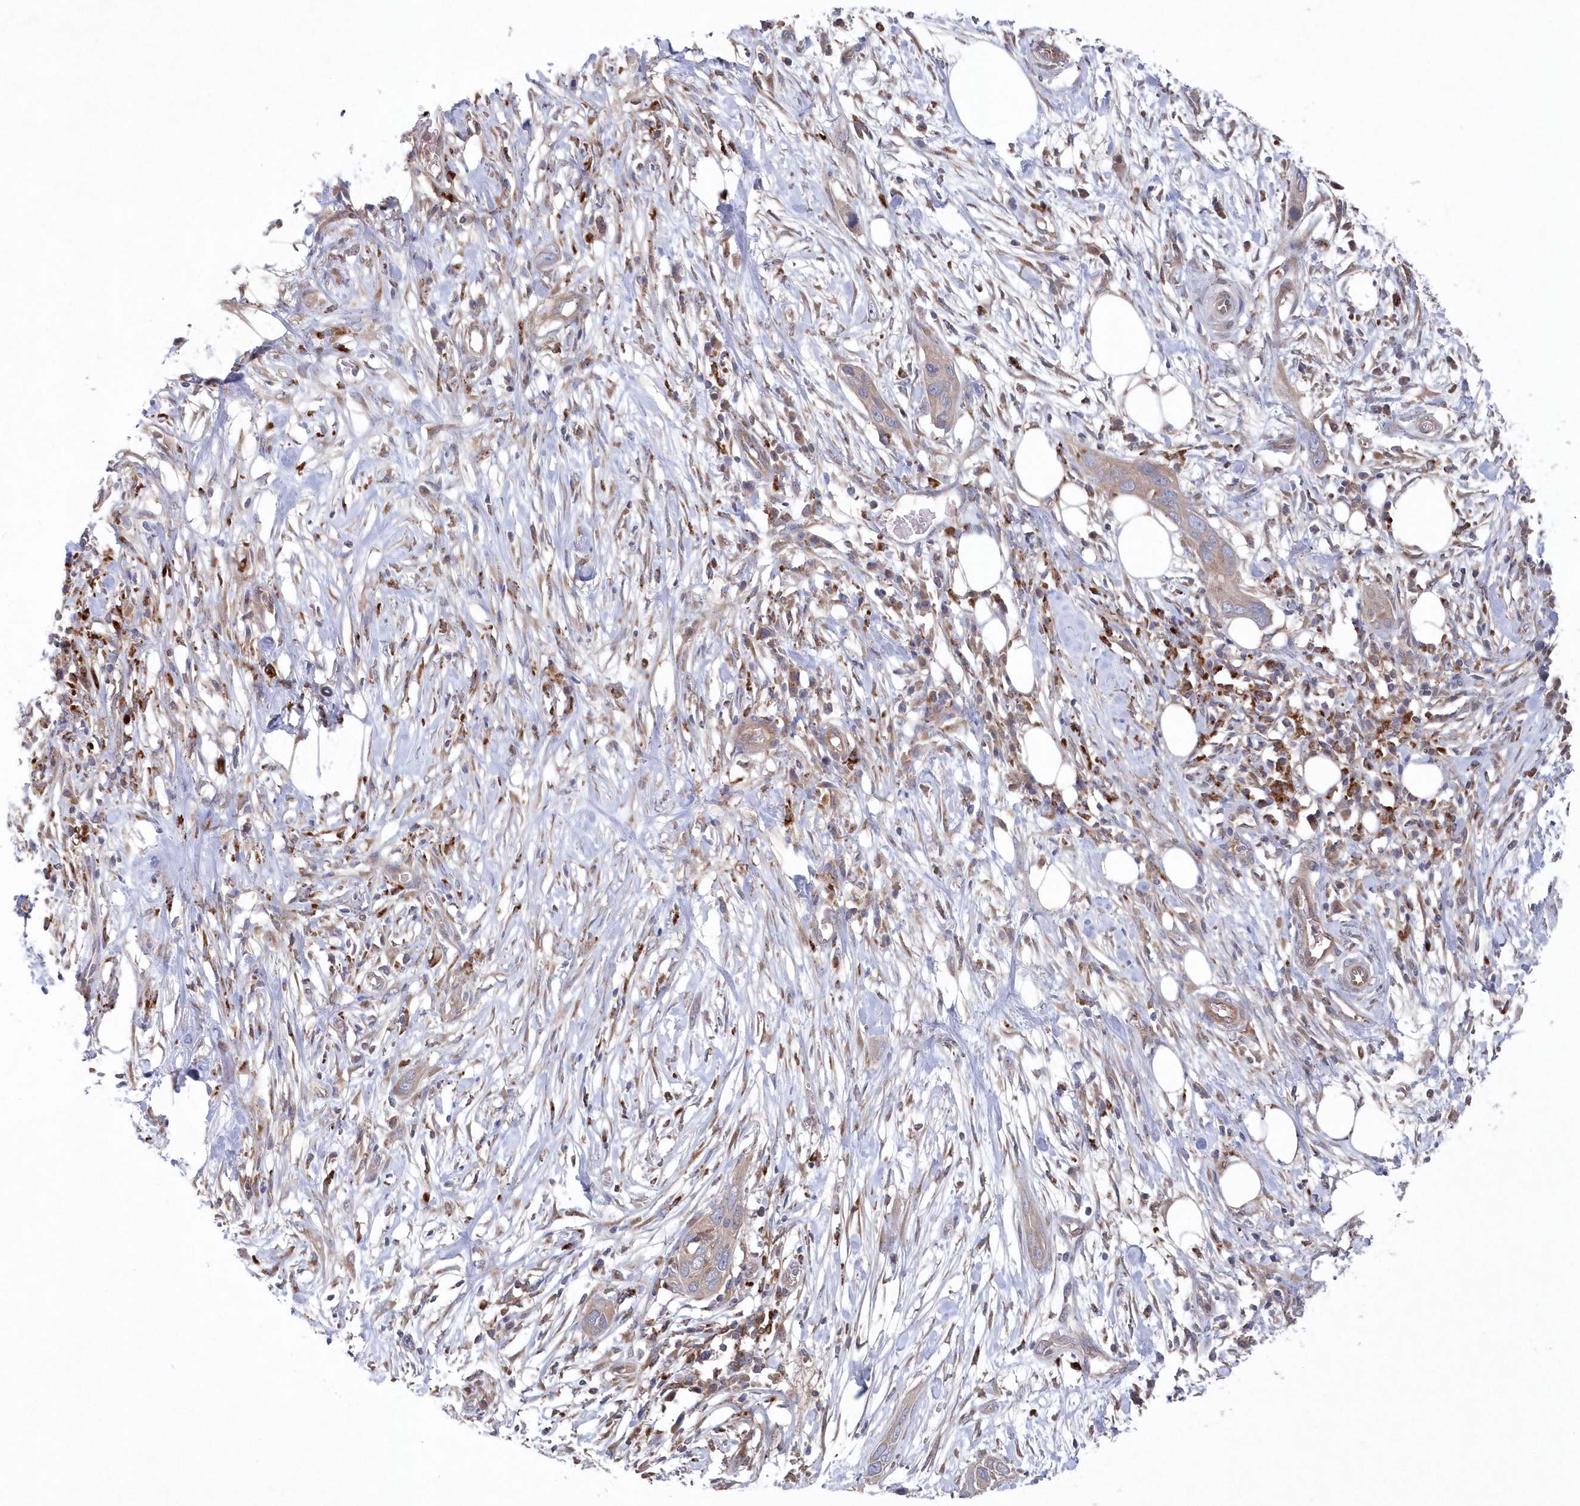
{"staining": {"intensity": "weak", "quantity": "25%-75%", "location": "cytoplasmic/membranous"}, "tissue": "pancreatic cancer", "cell_type": "Tumor cells", "image_type": "cancer", "snomed": [{"axis": "morphology", "description": "Adenocarcinoma, NOS"}, {"axis": "topography", "description": "Pancreas"}], "caption": "Brown immunohistochemical staining in pancreatic cancer (adenocarcinoma) exhibits weak cytoplasmic/membranous positivity in about 25%-75% of tumor cells.", "gene": "ASNSD1", "patient": {"sex": "female", "age": 60}}